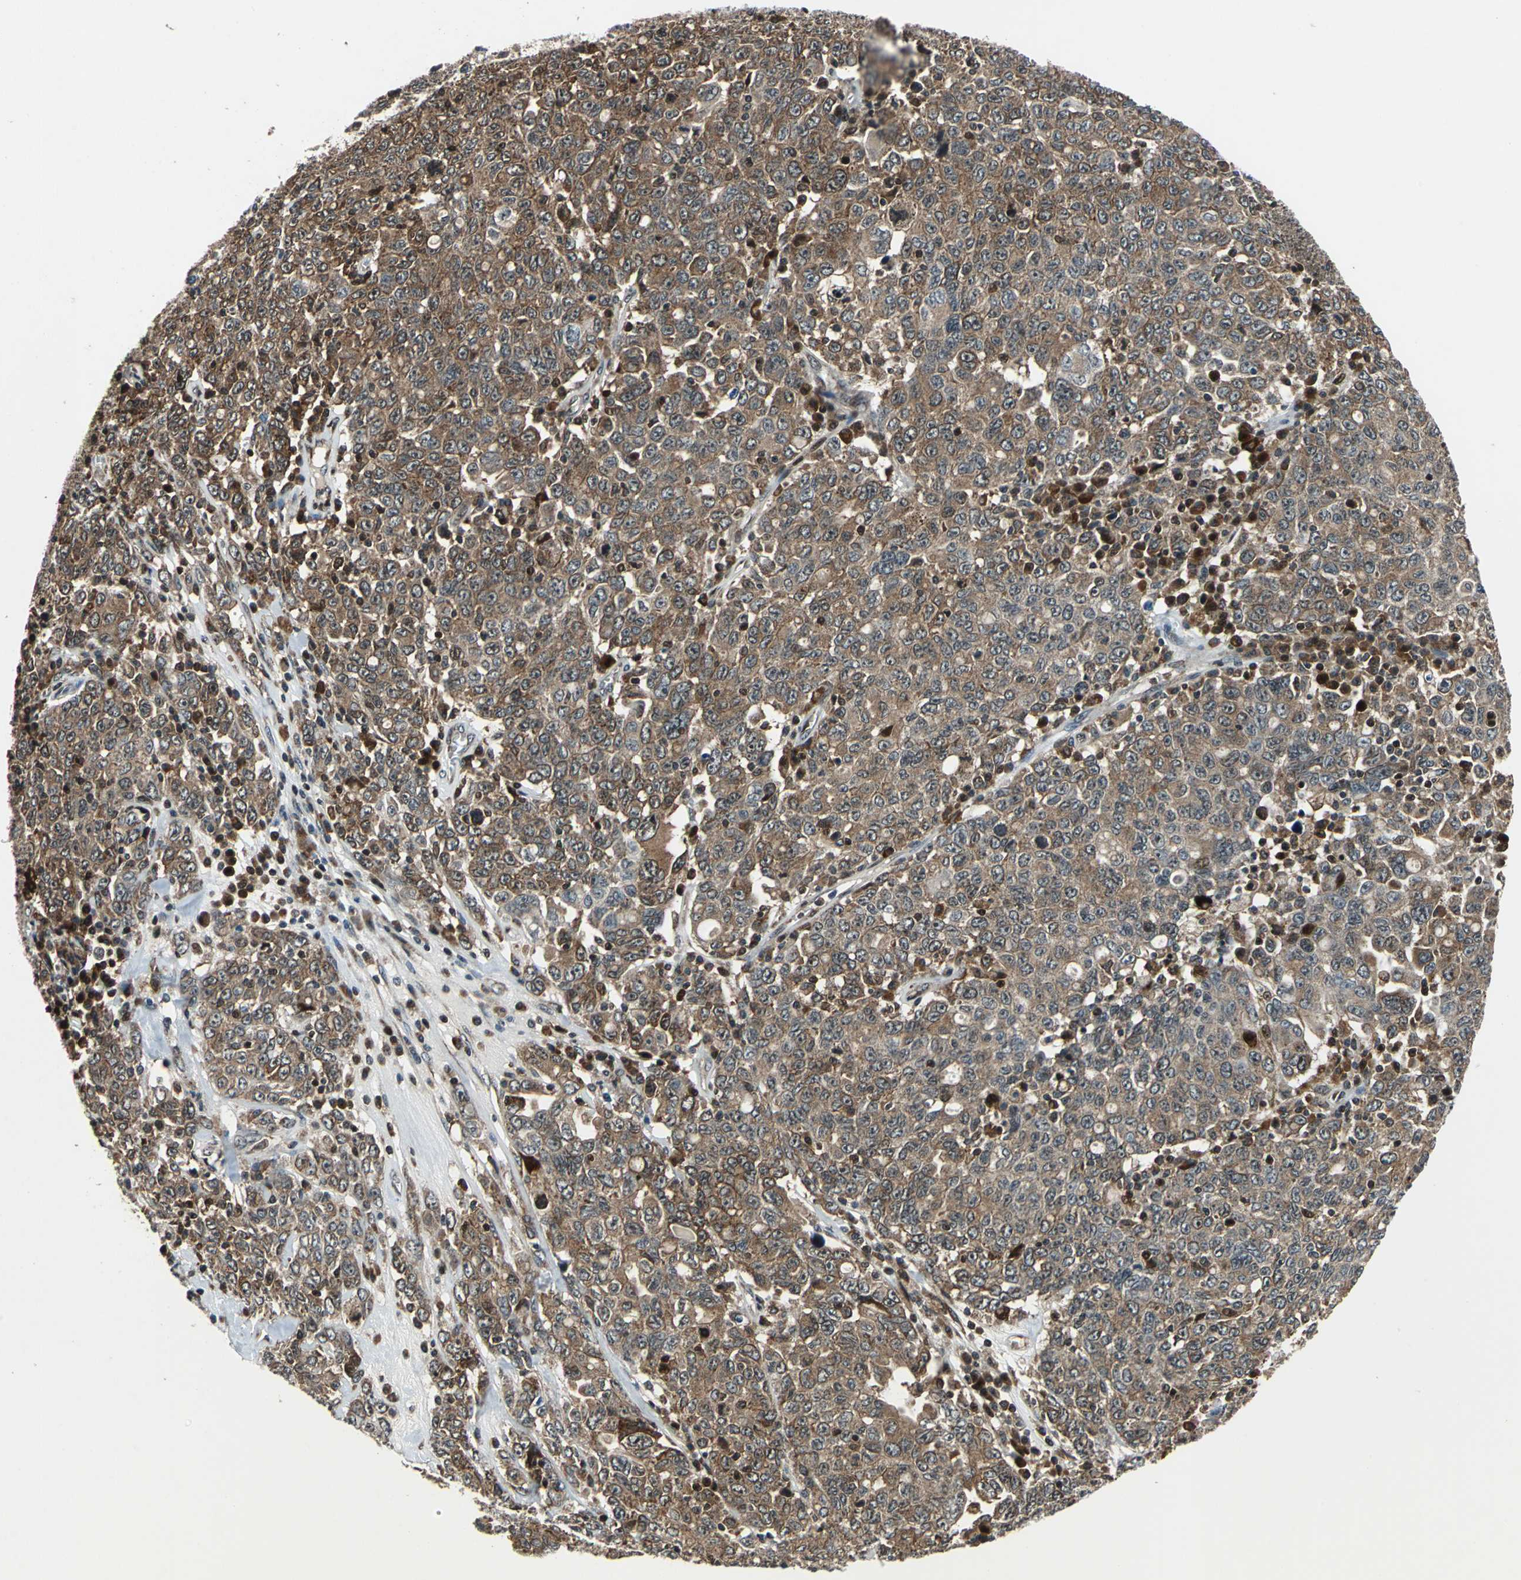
{"staining": {"intensity": "moderate", "quantity": ">75%", "location": "cytoplasmic/membranous"}, "tissue": "ovarian cancer", "cell_type": "Tumor cells", "image_type": "cancer", "snomed": [{"axis": "morphology", "description": "Carcinoma, endometroid"}, {"axis": "topography", "description": "Ovary"}], "caption": "Human endometroid carcinoma (ovarian) stained for a protein (brown) demonstrates moderate cytoplasmic/membranous positive staining in approximately >75% of tumor cells.", "gene": "AATF", "patient": {"sex": "female", "age": 62}}